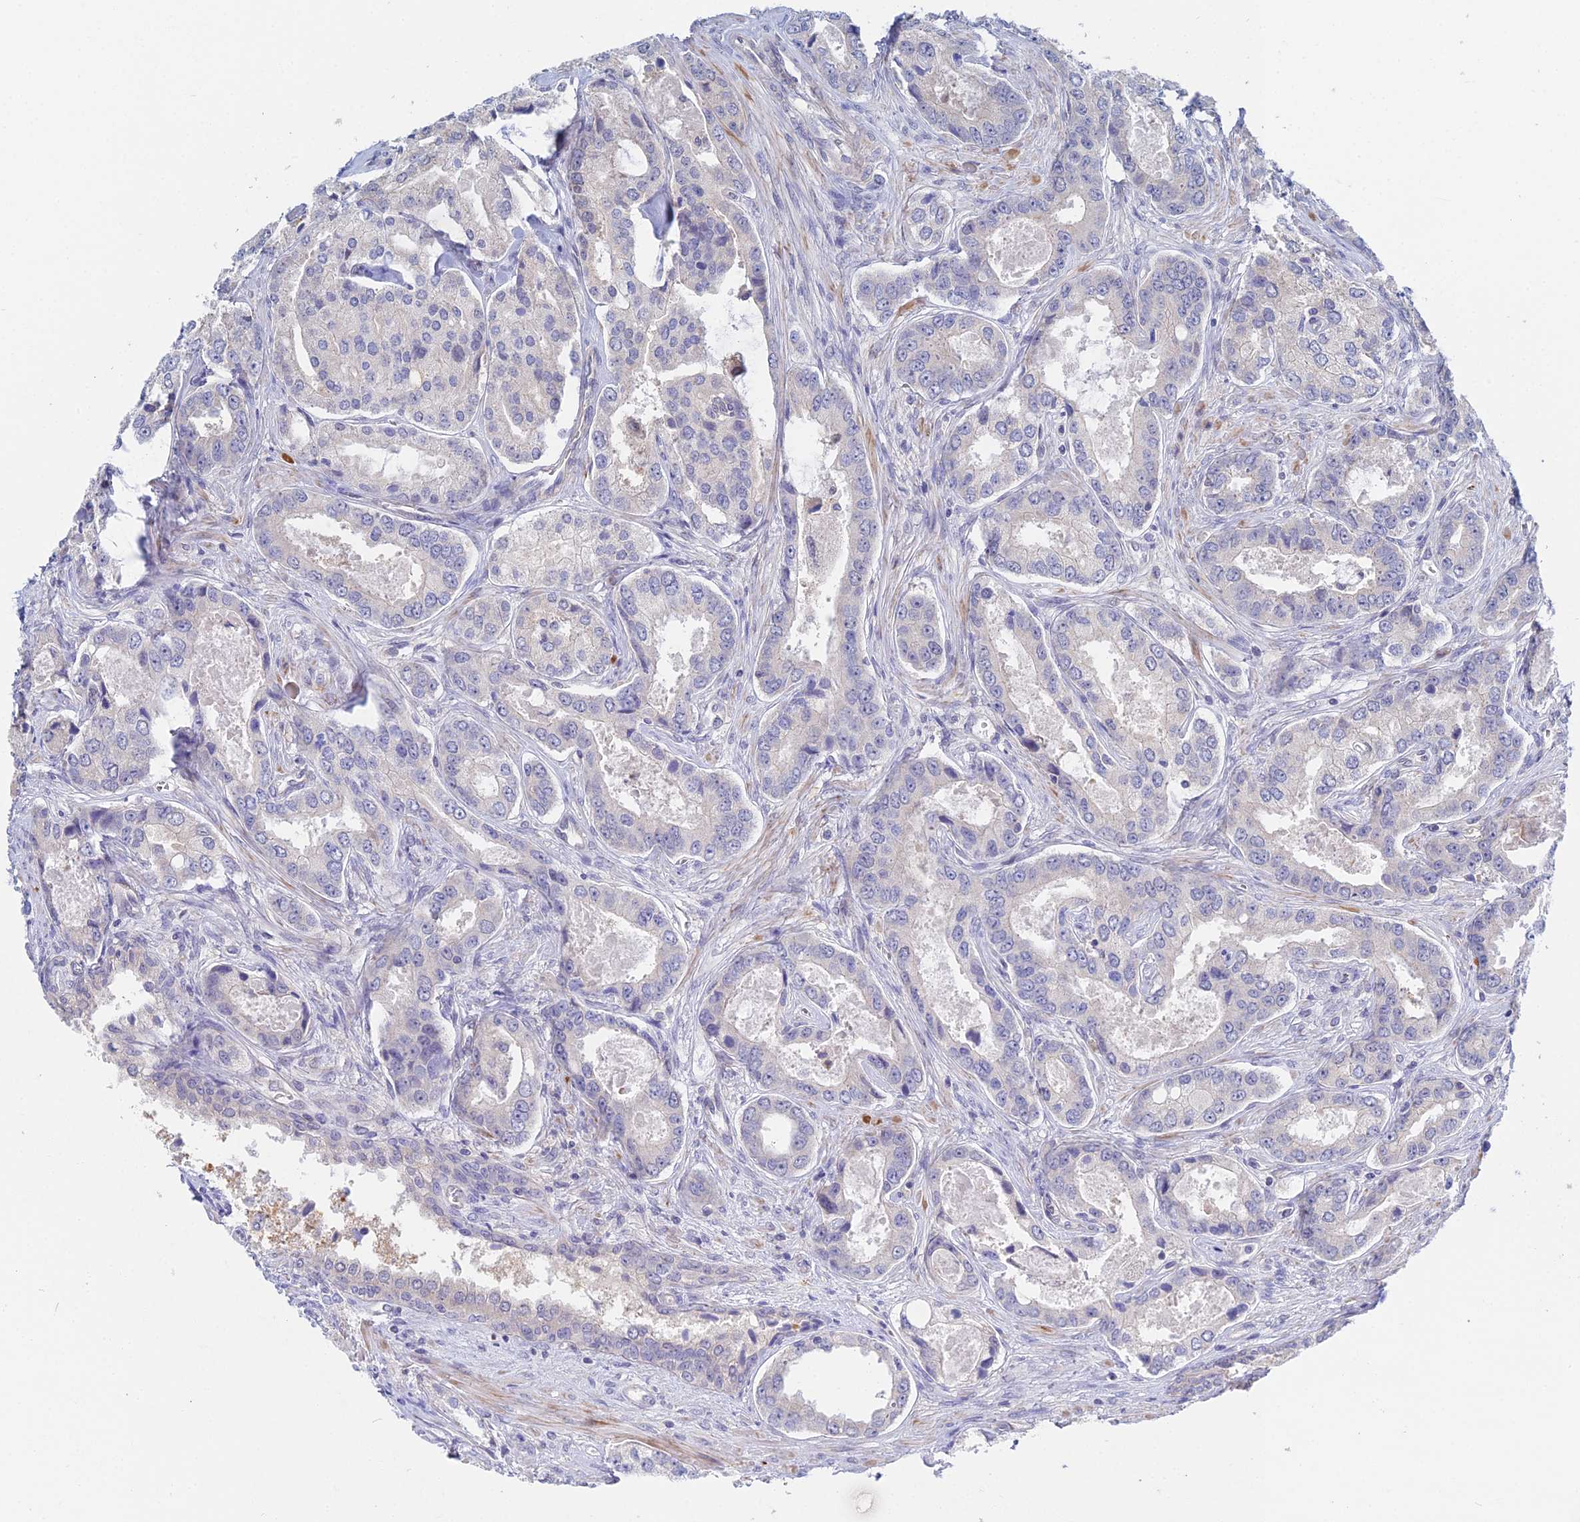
{"staining": {"intensity": "negative", "quantity": "none", "location": "none"}, "tissue": "prostate cancer", "cell_type": "Tumor cells", "image_type": "cancer", "snomed": [{"axis": "morphology", "description": "Adenocarcinoma, Low grade"}, {"axis": "topography", "description": "Prostate"}], "caption": "Human prostate cancer (low-grade adenocarcinoma) stained for a protein using IHC shows no staining in tumor cells.", "gene": "DNAH14", "patient": {"sex": "male", "age": 68}}